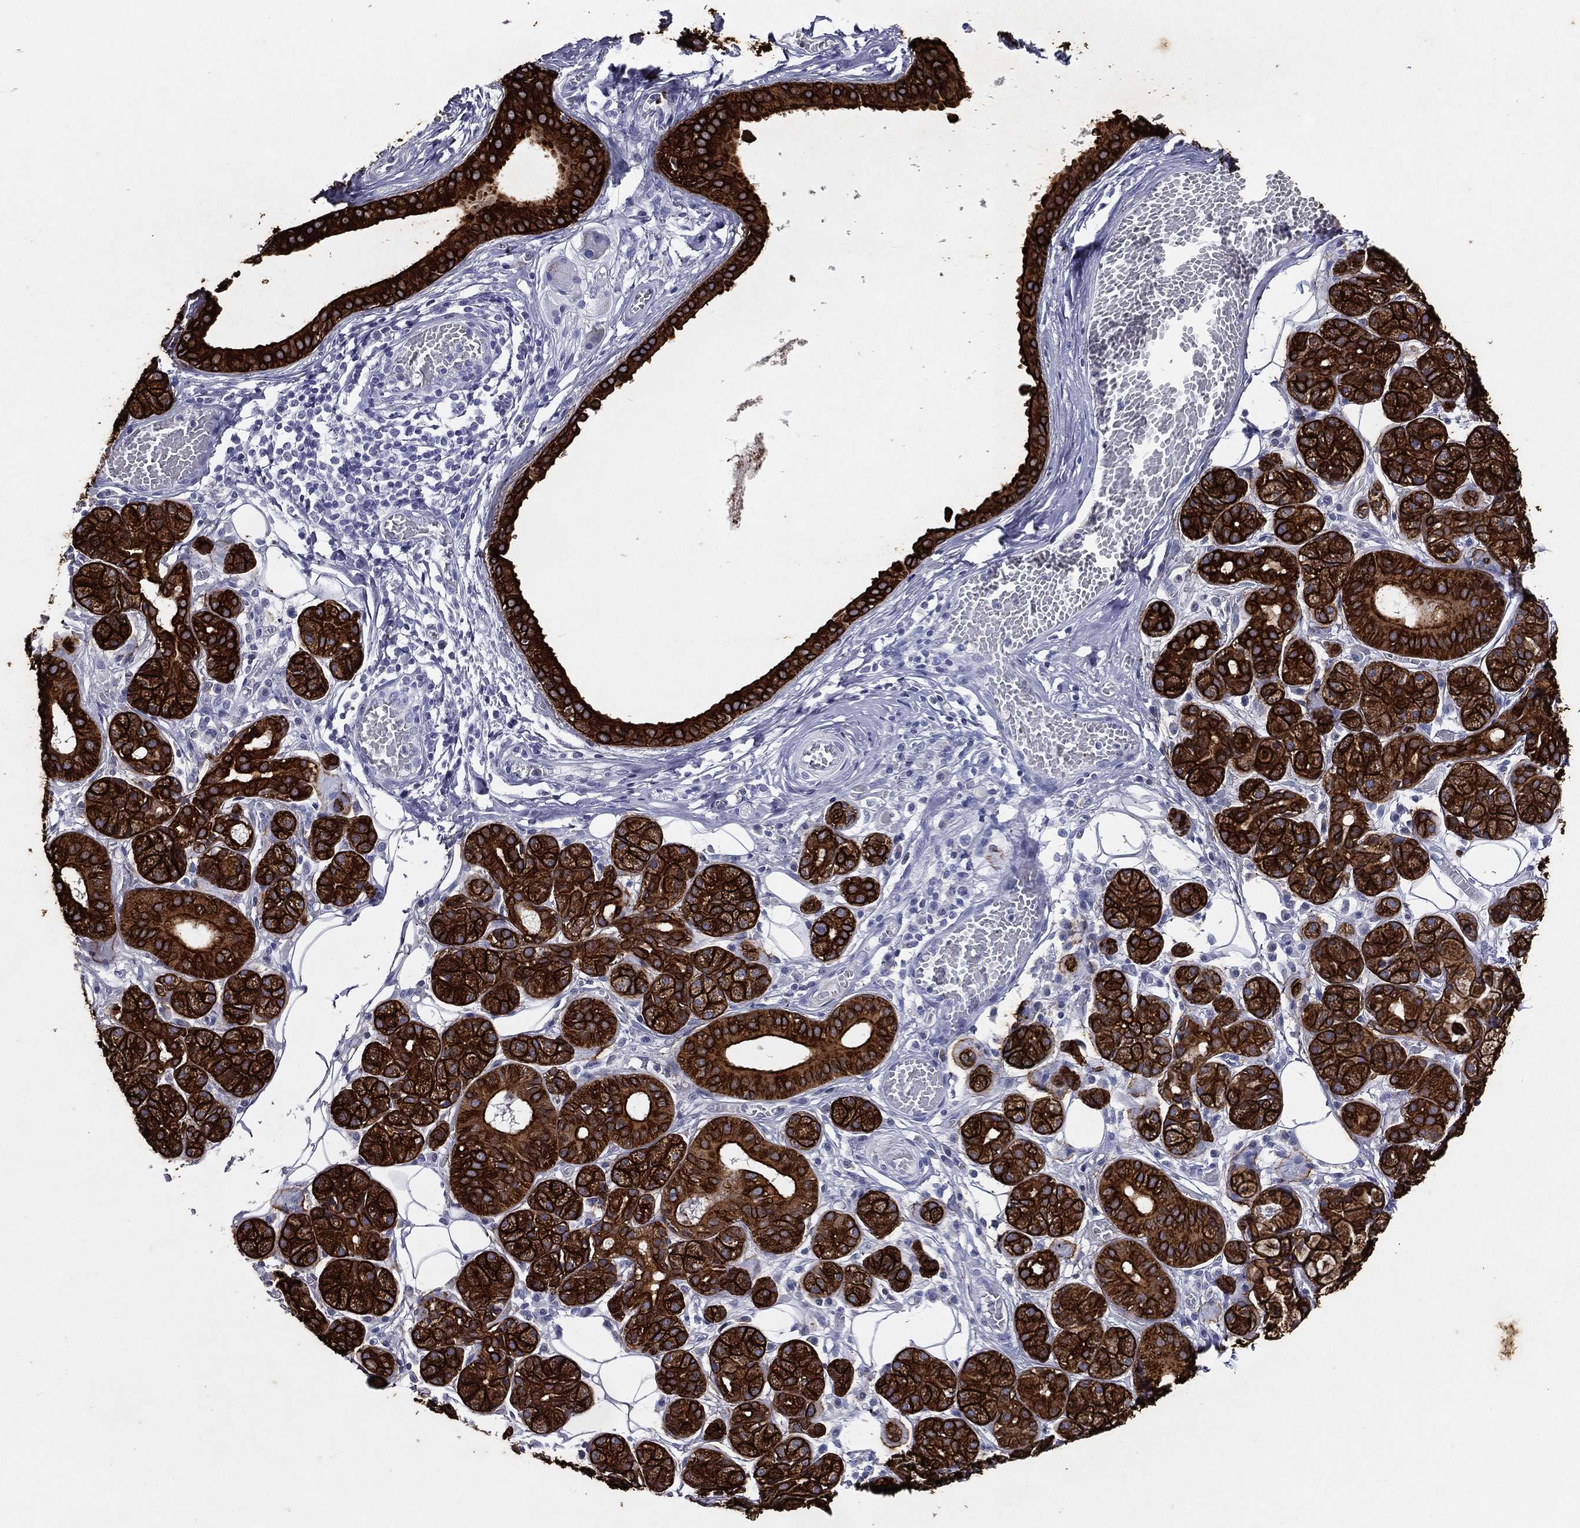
{"staining": {"intensity": "strong", "quantity": ">75%", "location": "cytoplasmic/membranous"}, "tissue": "salivary gland", "cell_type": "Glandular cells", "image_type": "normal", "snomed": [{"axis": "morphology", "description": "Normal tissue, NOS"}, {"axis": "topography", "description": "Salivary gland"}, {"axis": "topography", "description": "Peripheral nerve tissue"}], "caption": "This image displays unremarkable salivary gland stained with immunohistochemistry (IHC) to label a protein in brown. The cytoplasmic/membranous of glandular cells show strong positivity for the protein. Nuclei are counter-stained blue.", "gene": "KRT7", "patient": {"sex": "male", "age": 71}}